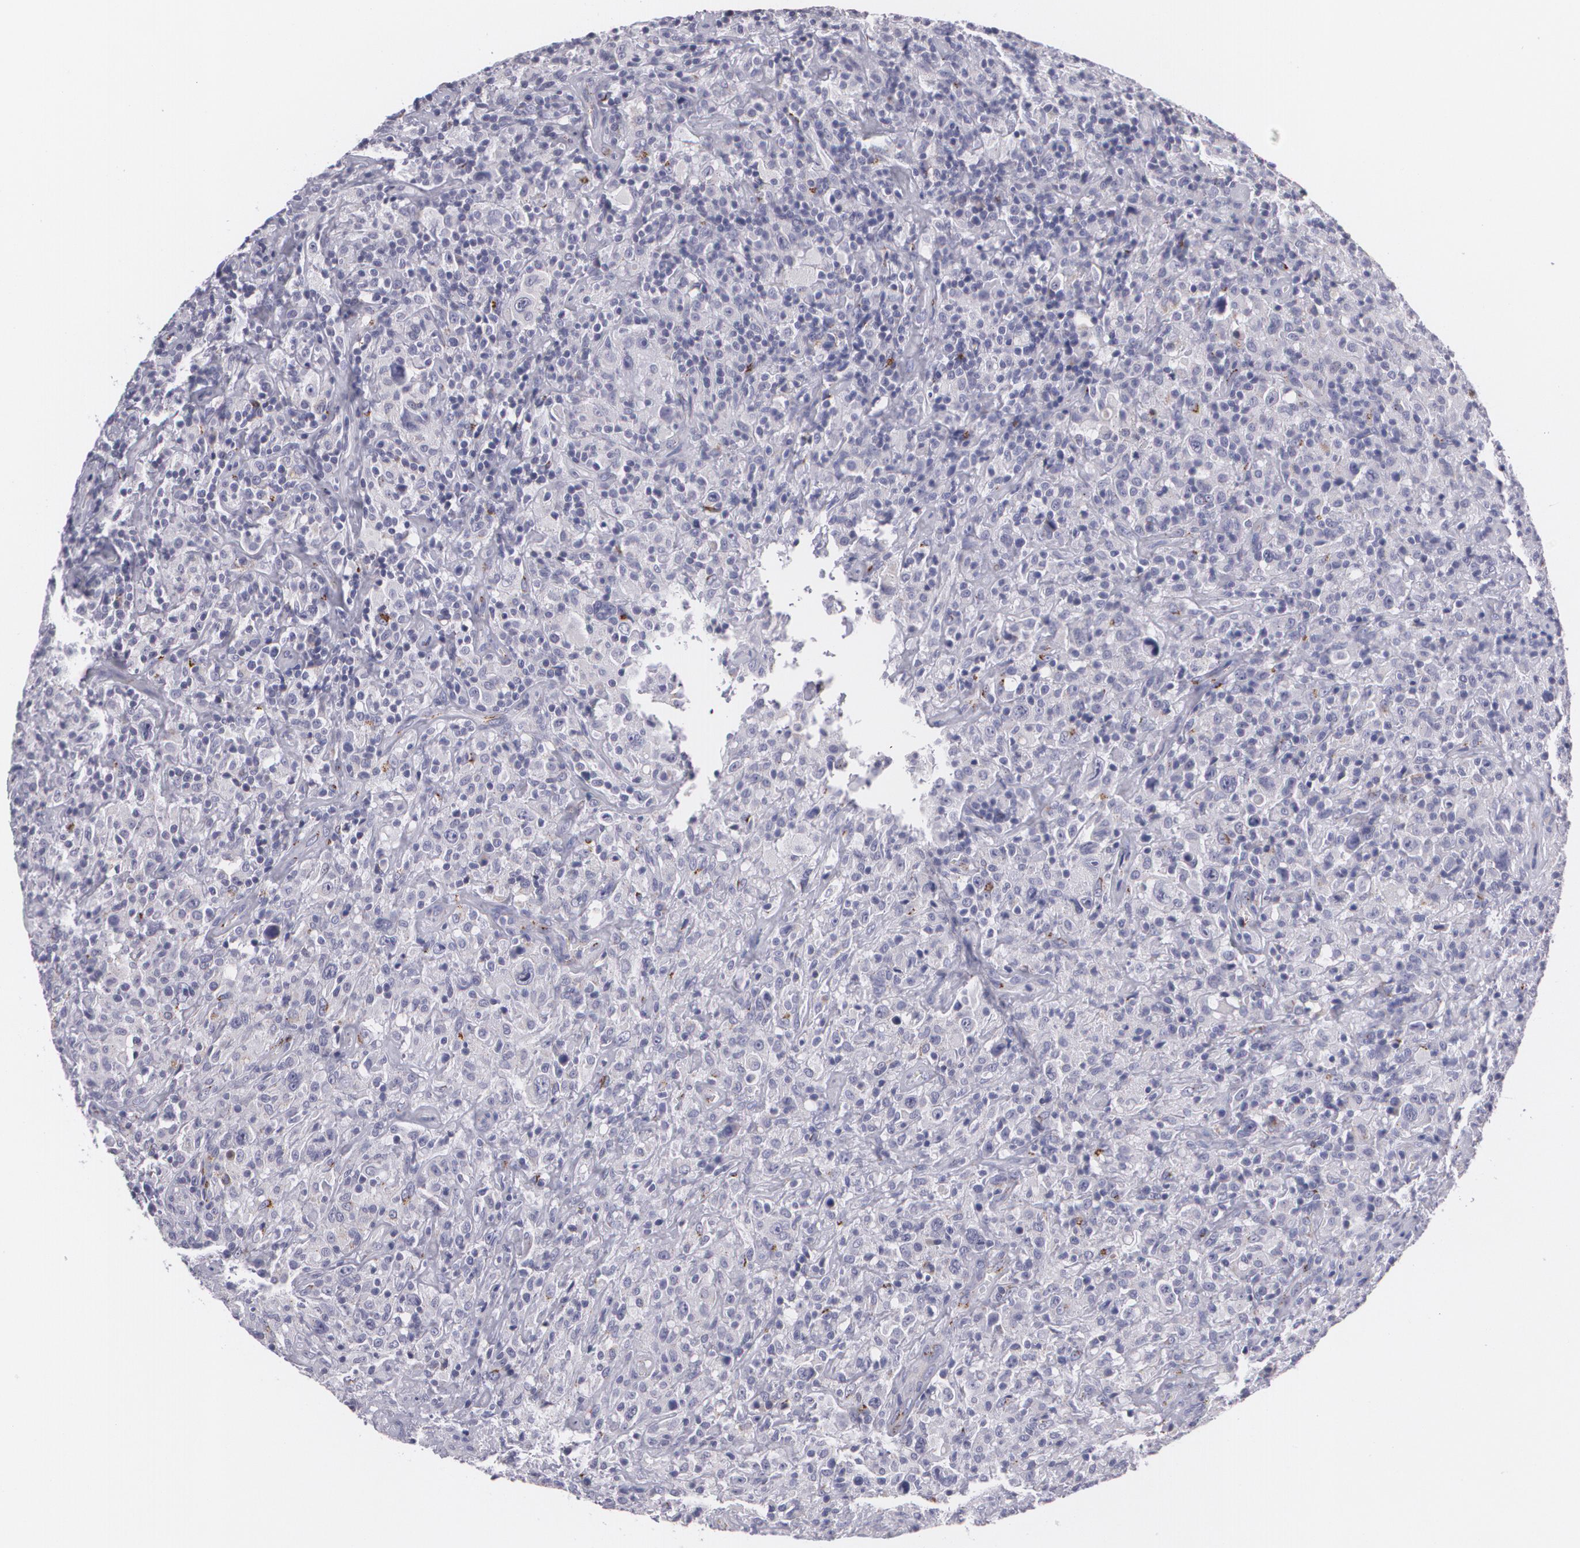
{"staining": {"intensity": "negative", "quantity": "none", "location": "none"}, "tissue": "lymphoma", "cell_type": "Tumor cells", "image_type": "cancer", "snomed": [{"axis": "morphology", "description": "Hodgkin's disease, NOS"}, {"axis": "topography", "description": "Lymph node"}], "caption": "The immunohistochemistry image has no significant staining in tumor cells of lymphoma tissue.", "gene": "CILK1", "patient": {"sex": "male", "age": 46}}